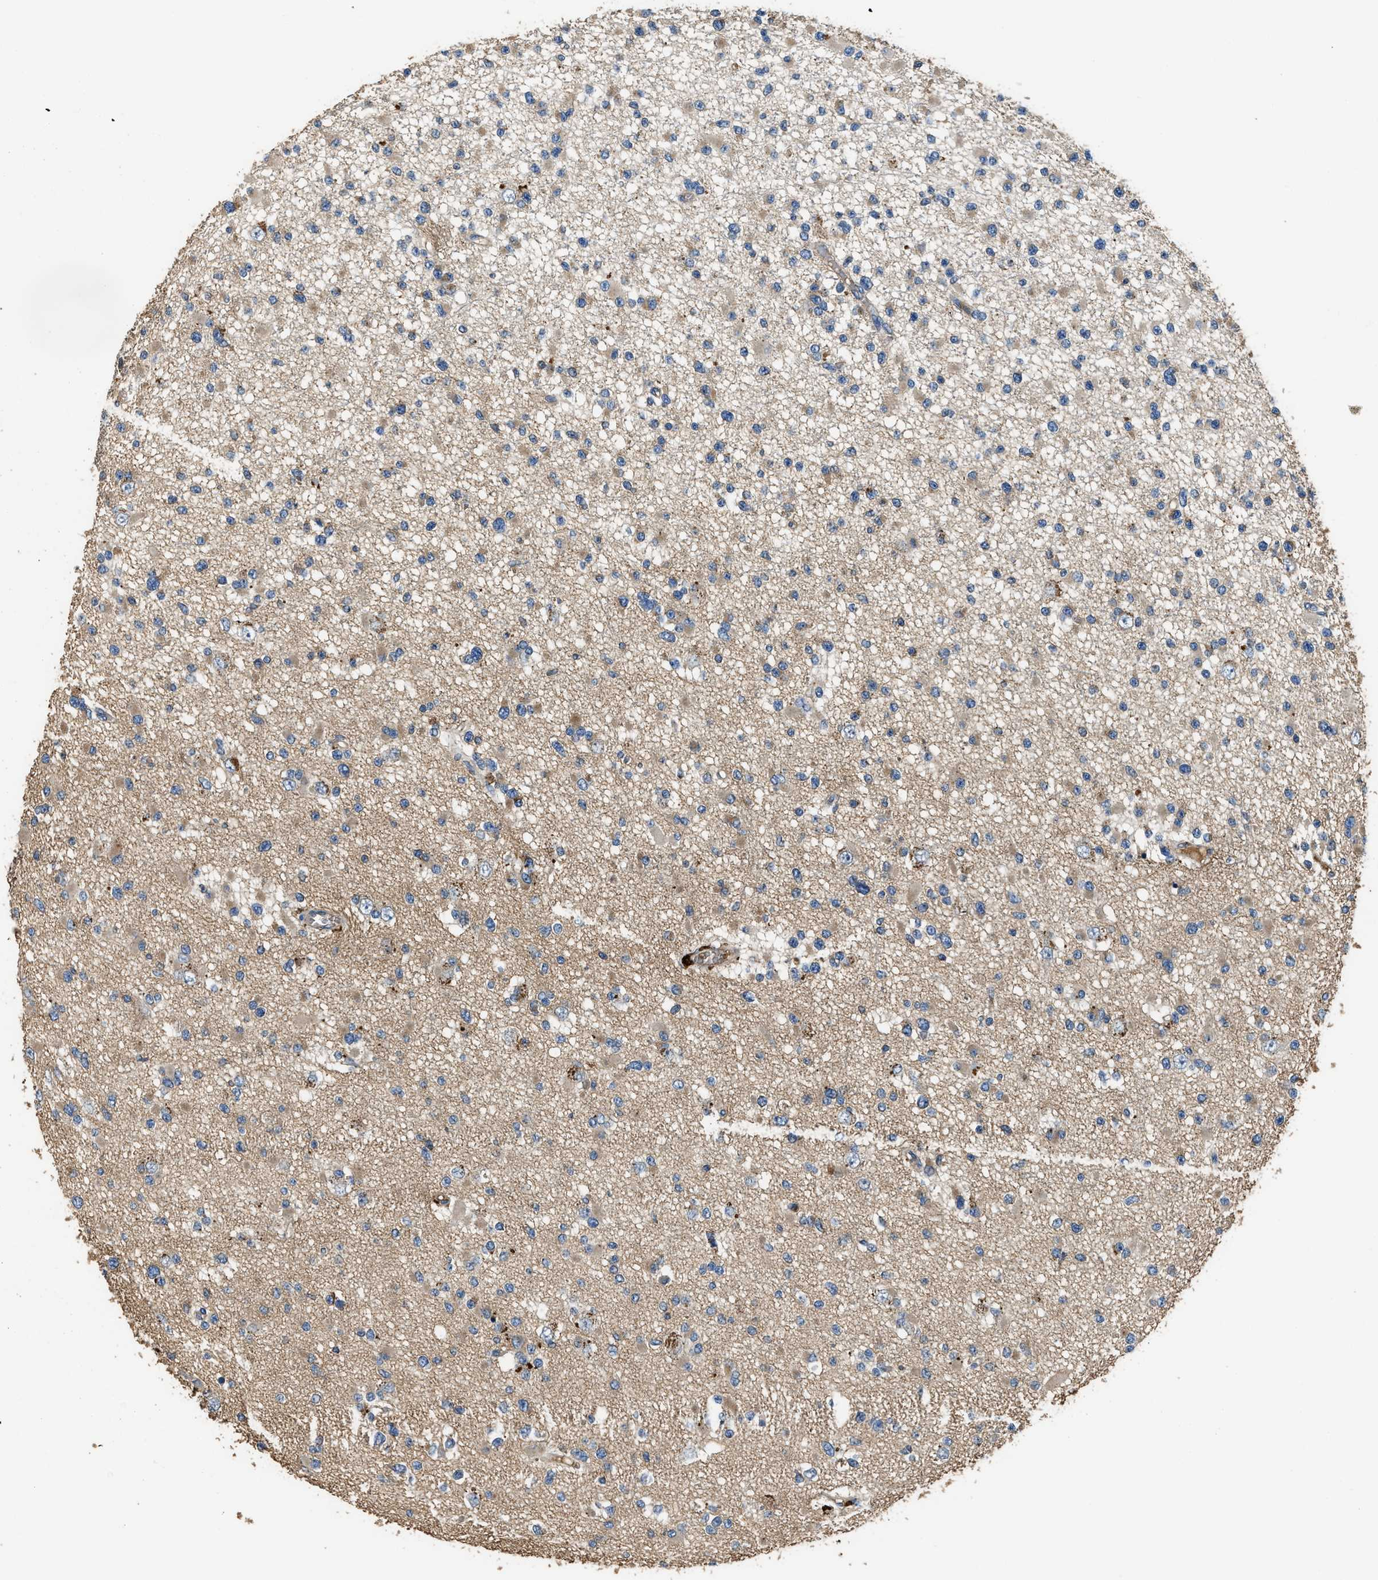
{"staining": {"intensity": "weak", "quantity": "<25%", "location": "cytoplasmic/membranous"}, "tissue": "glioma", "cell_type": "Tumor cells", "image_type": "cancer", "snomed": [{"axis": "morphology", "description": "Glioma, malignant, Low grade"}, {"axis": "topography", "description": "Brain"}], "caption": "Tumor cells are negative for protein expression in human glioma.", "gene": "BLOC1S1", "patient": {"sex": "female", "age": 22}}